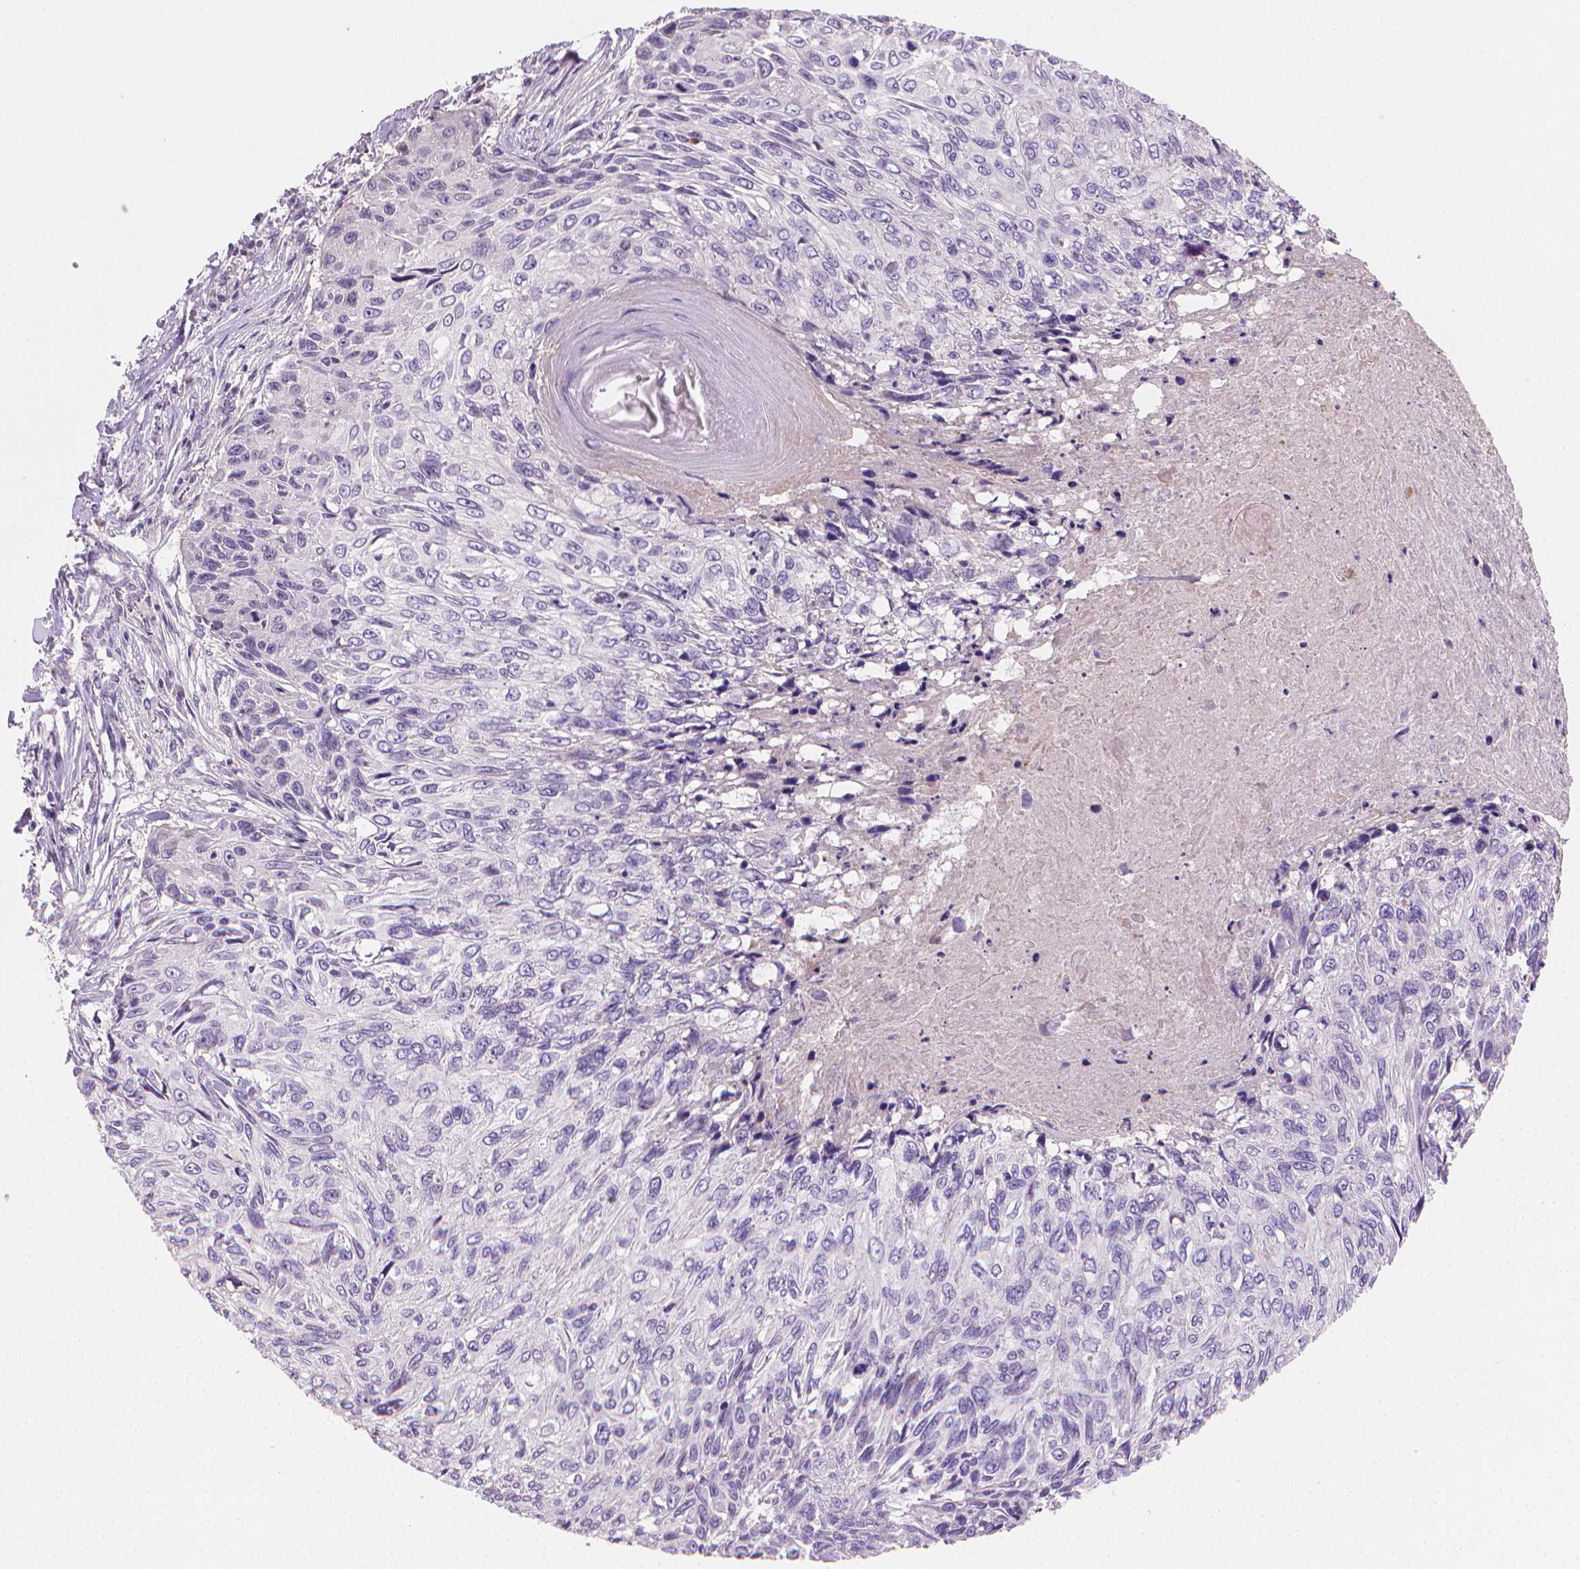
{"staining": {"intensity": "negative", "quantity": "none", "location": "none"}, "tissue": "skin cancer", "cell_type": "Tumor cells", "image_type": "cancer", "snomed": [{"axis": "morphology", "description": "Squamous cell carcinoma, NOS"}, {"axis": "topography", "description": "Skin"}], "caption": "High magnification brightfield microscopy of skin squamous cell carcinoma stained with DAB (3,3'-diaminobenzidine) (brown) and counterstained with hematoxylin (blue): tumor cells show no significant positivity.", "gene": "CLXN", "patient": {"sex": "male", "age": 92}}